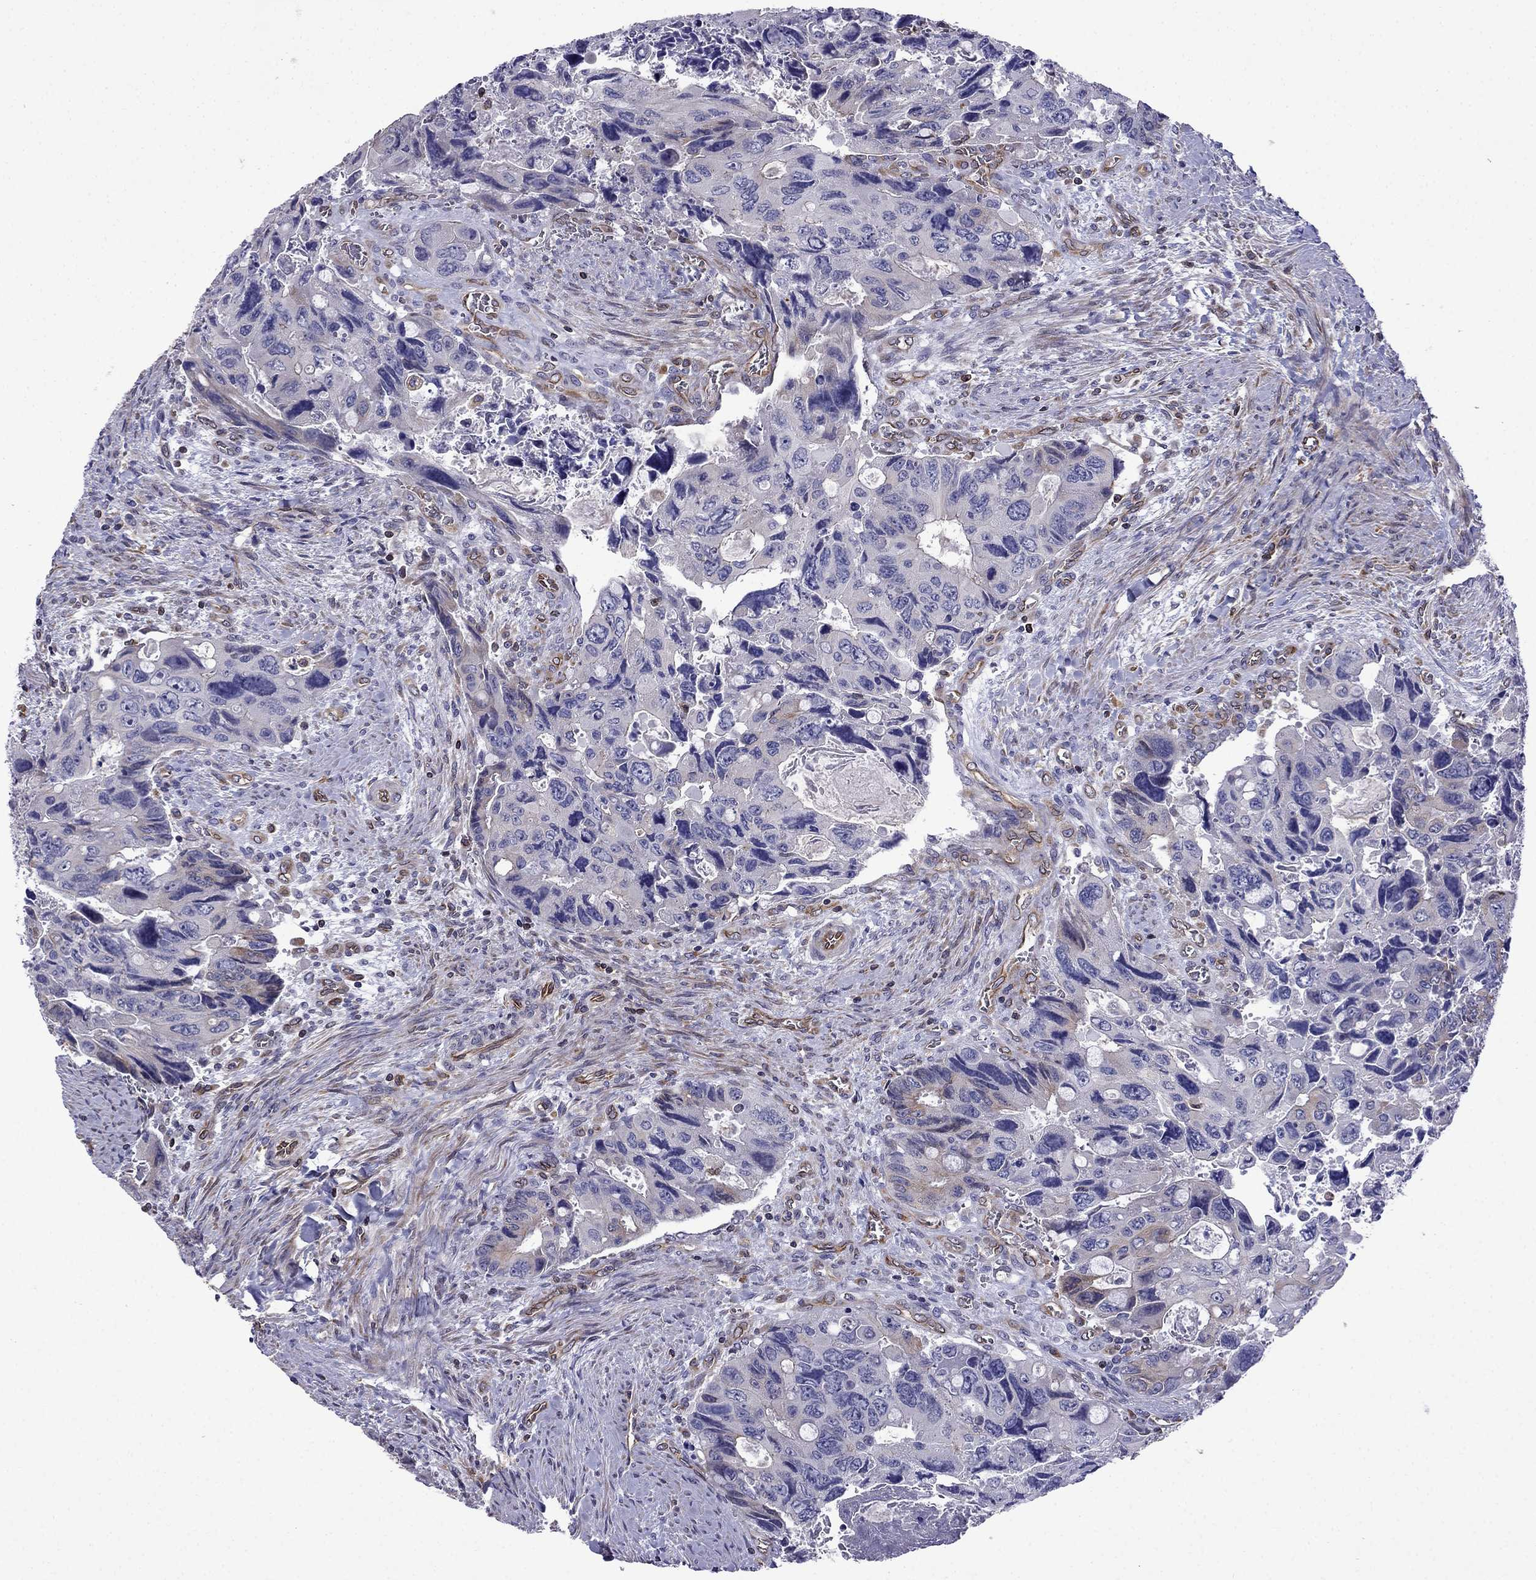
{"staining": {"intensity": "negative", "quantity": "none", "location": "none"}, "tissue": "colorectal cancer", "cell_type": "Tumor cells", "image_type": "cancer", "snomed": [{"axis": "morphology", "description": "Adenocarcinoma, NOS"}, {"axis": "topography", "description": "Rectum"}], "caption": "This is an immunohistochemistry (IHC) histopathology image of human colorectal cancer (adenocarcinoma). There is no expression in tumor cells.", "gene": "GNAL", "patient": {"sex": "male", "age": 62}}